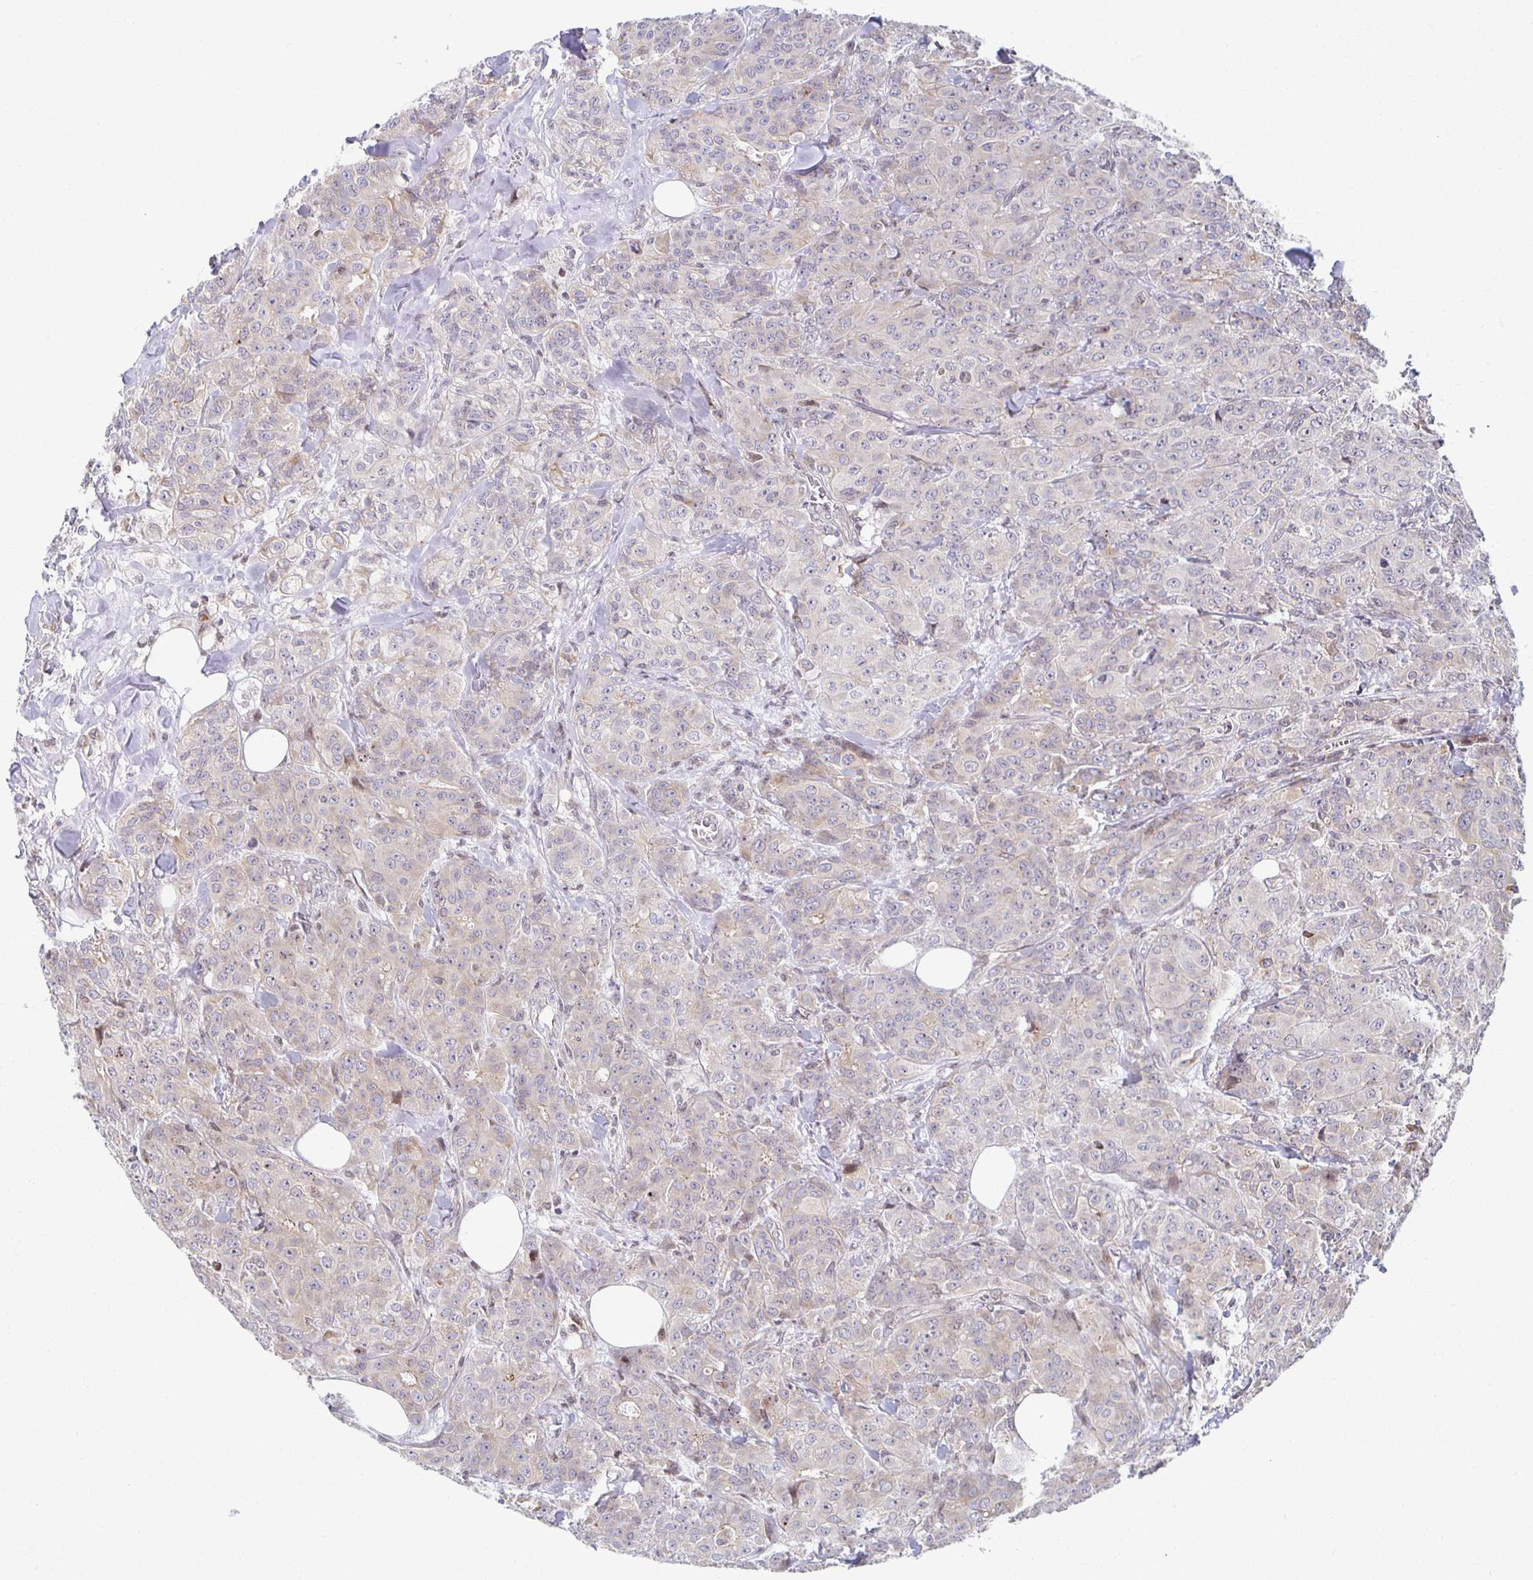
{"staining": {"intensity": "weak", "quantity": "25%-75%", "location": "cytoplasmic/membranous"}, "tissue": "breast cancer", "cell_type": "Tumor cells", "image_type": "cancer", "snomed": [{"axis": "morphology", "description": "Normal tissue, NOS"}, {"axis": "morphology", "description": "Duct carcinoma"}, {"axis": "topography", "description": "Breast"}], "caption": "Protein expression analysis of human infiltrating ductal carcinoma (breast) reveals weak cytoplasmic/membranous positivity in approximately 25%-75% of tumor cells.", "gene": "HCFC1R1", "patient": {"sex": "female", "age": 43}}